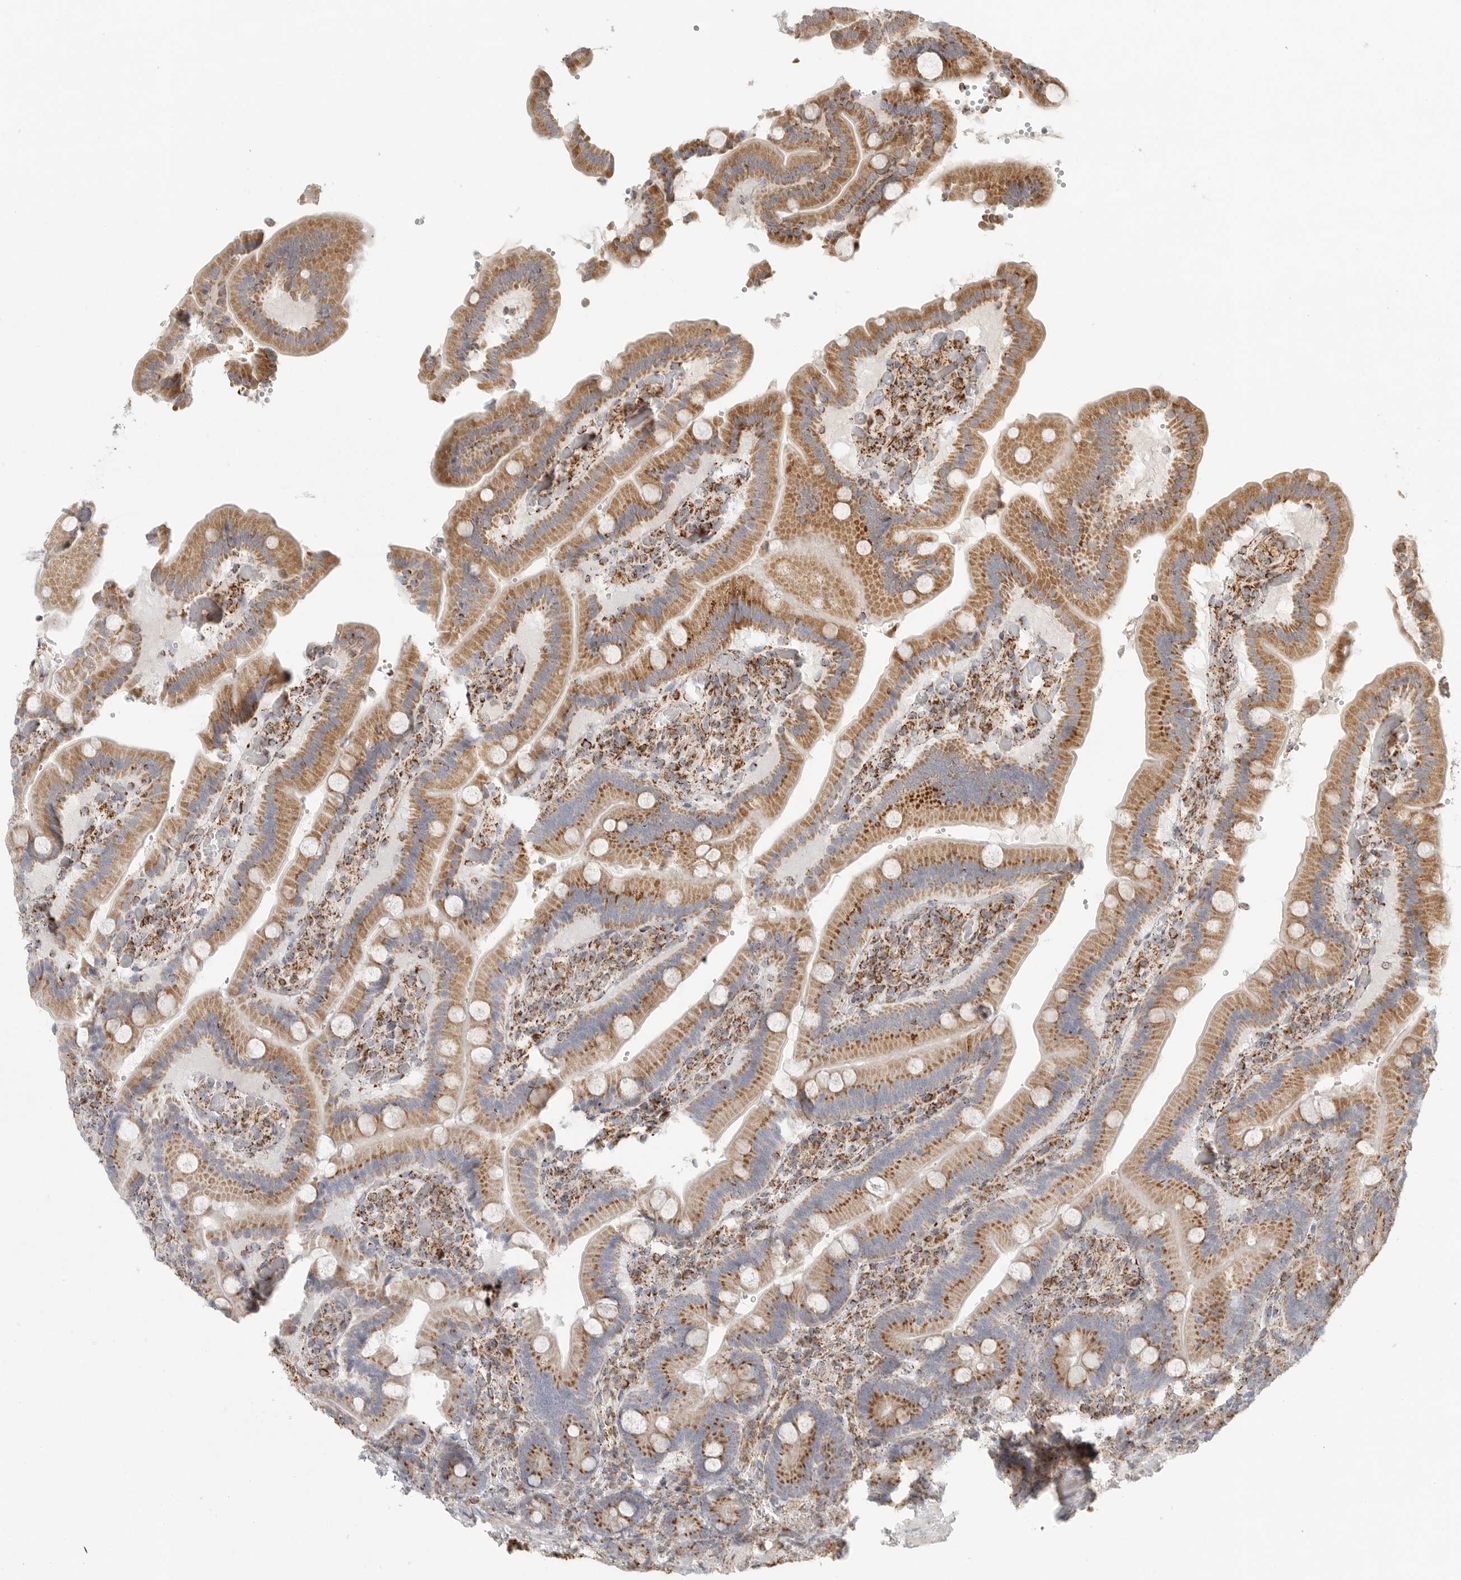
{"staining": {"intensity": "moderate", "quantity": ">75%", "location": "cytoplasmic/membranous"}, "tissue": "duodenum", "cell_type": "Glandular cells", "image_type": "normal", "snomed": [{"axis": "morphology", "description": "Normal tissue, NOS"}, {"axis": "topography", "description": "Duodenum"}], "caption": "This is an image of immunohistochemistry staining of unremarkable duodenum, which shows moderate staining in the cytoplasmic/membranous of glandular cells.", "gene": "SLC25A26", "patient": {"sex": "female", "age": 62}}